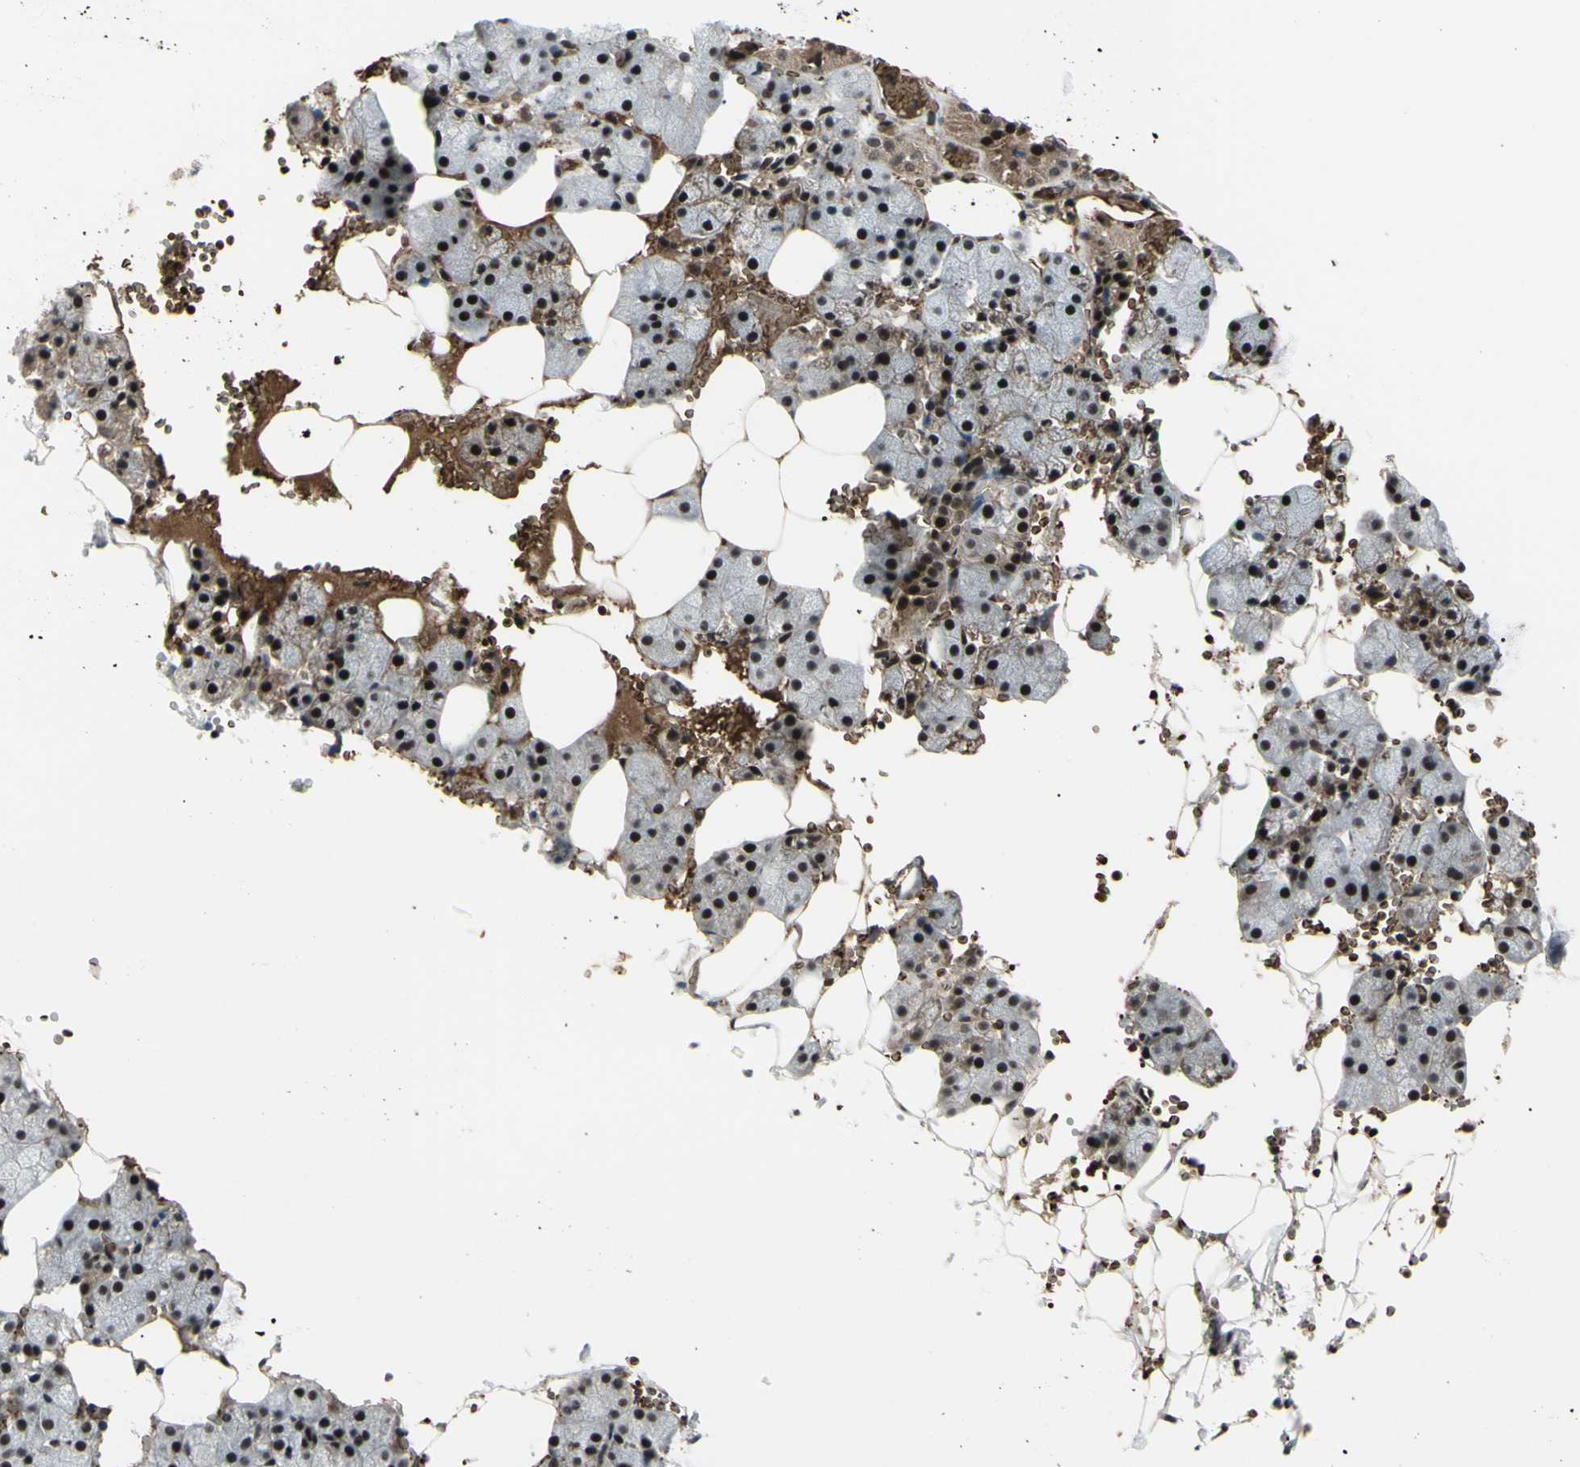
{"staining": {"intensity": "moderate", "quantity": "25%-75%", "location": "cytoplasmic/membranous,nuclear"}, "tissue": "salivary gland", "cell_type": "Glandular cells", "image_type": "normal", "snomed": [{"axis": "morphology", "description": "Normal tissue, NOS"}, {"axis": "topography", "description": "Salivary gland"}], "caption": "Immunohistochemical staining of normal human salivary gland shows moderate cytoplasmic/membranous,nuclear protein expression in about 25%-75% of glandular cells.", "gene": "THAP12", "patient": {"sex": "male", "age": 62}}